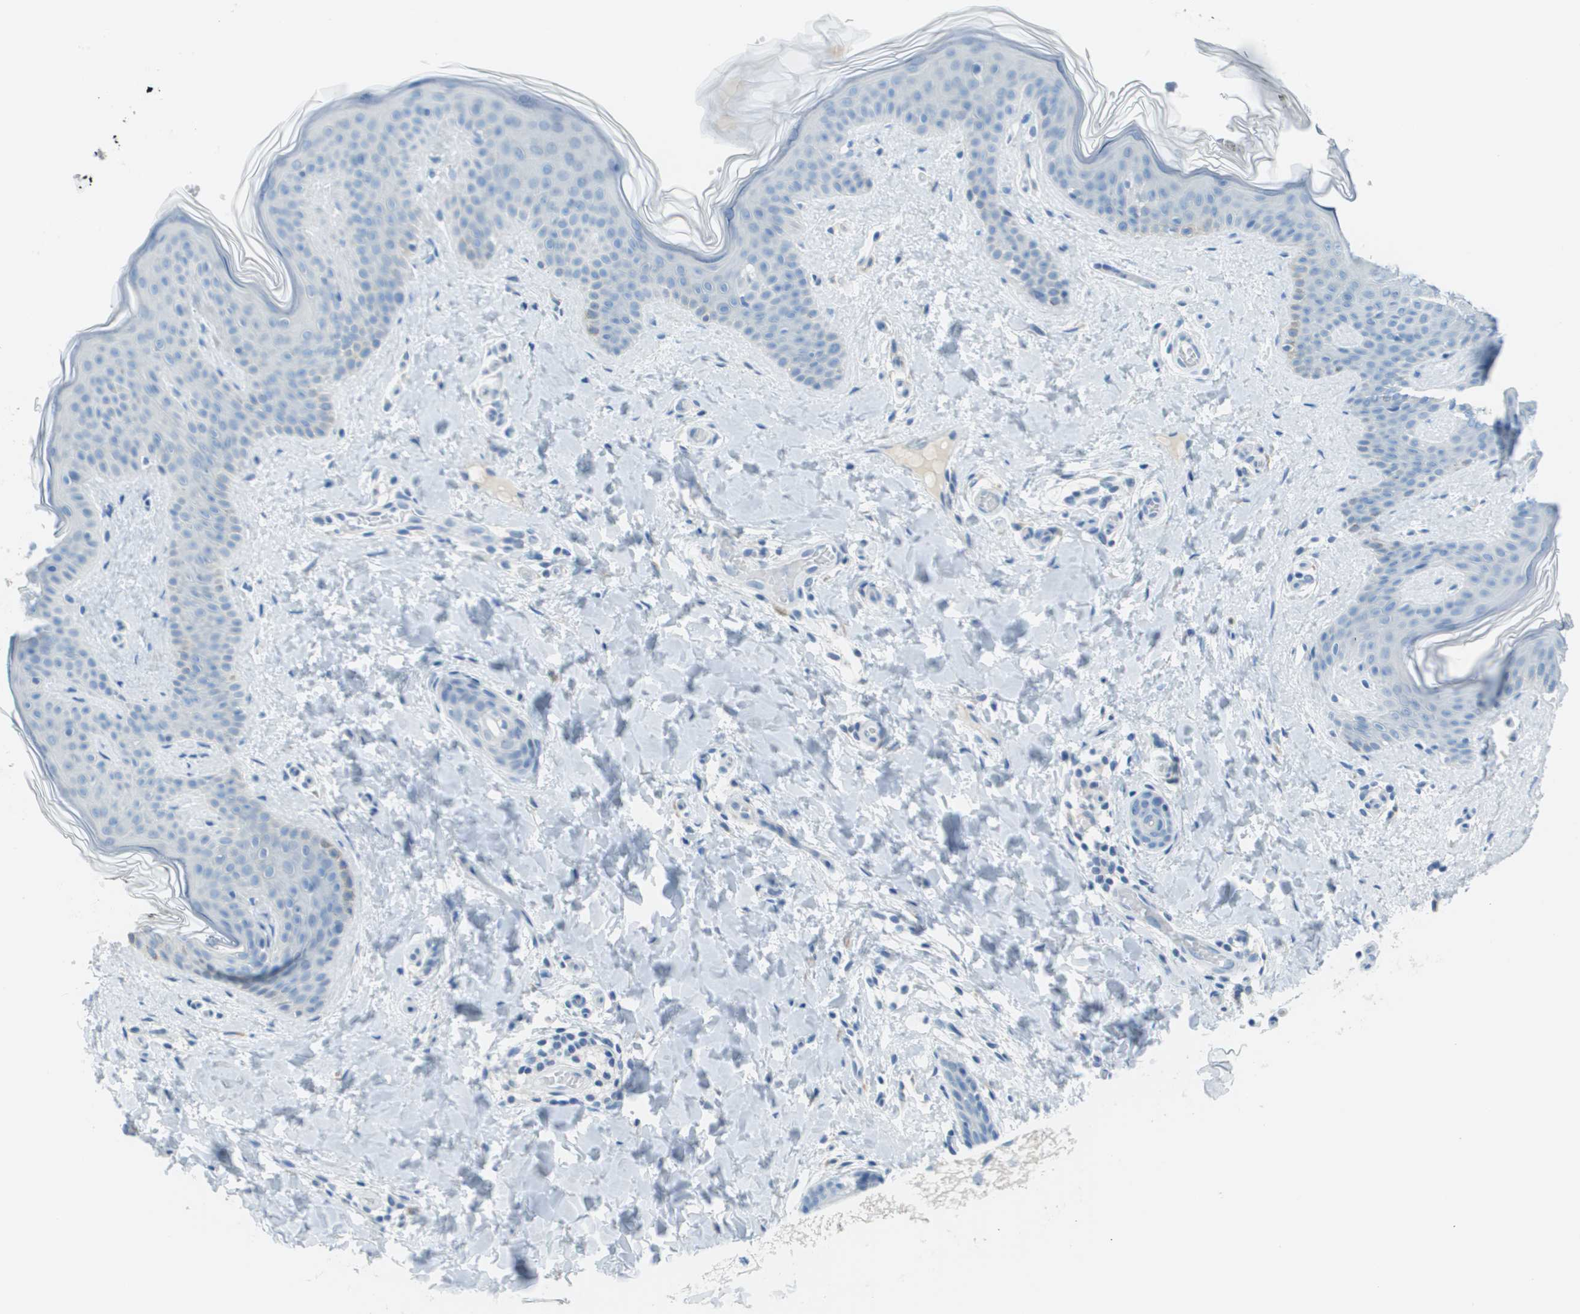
{"staining": {"intensity": "negative", "quantity": "none", "location": "none"}, "tissue": "skin", "cell_type": "Fibroblasts", "image_type": "normal", "snomed": [{"axis": "morphology", "description": "Normal tissue, NOS"}, {"axis": "topography", "description": "Skin"}], "caption": "Immunohistochemistry micrograph of benign human skin stained for a protein (brown), which displays no expression in fibroblasts.", "gene": "PTGDR2", "patient": {"sex": "female", "age": 17}}